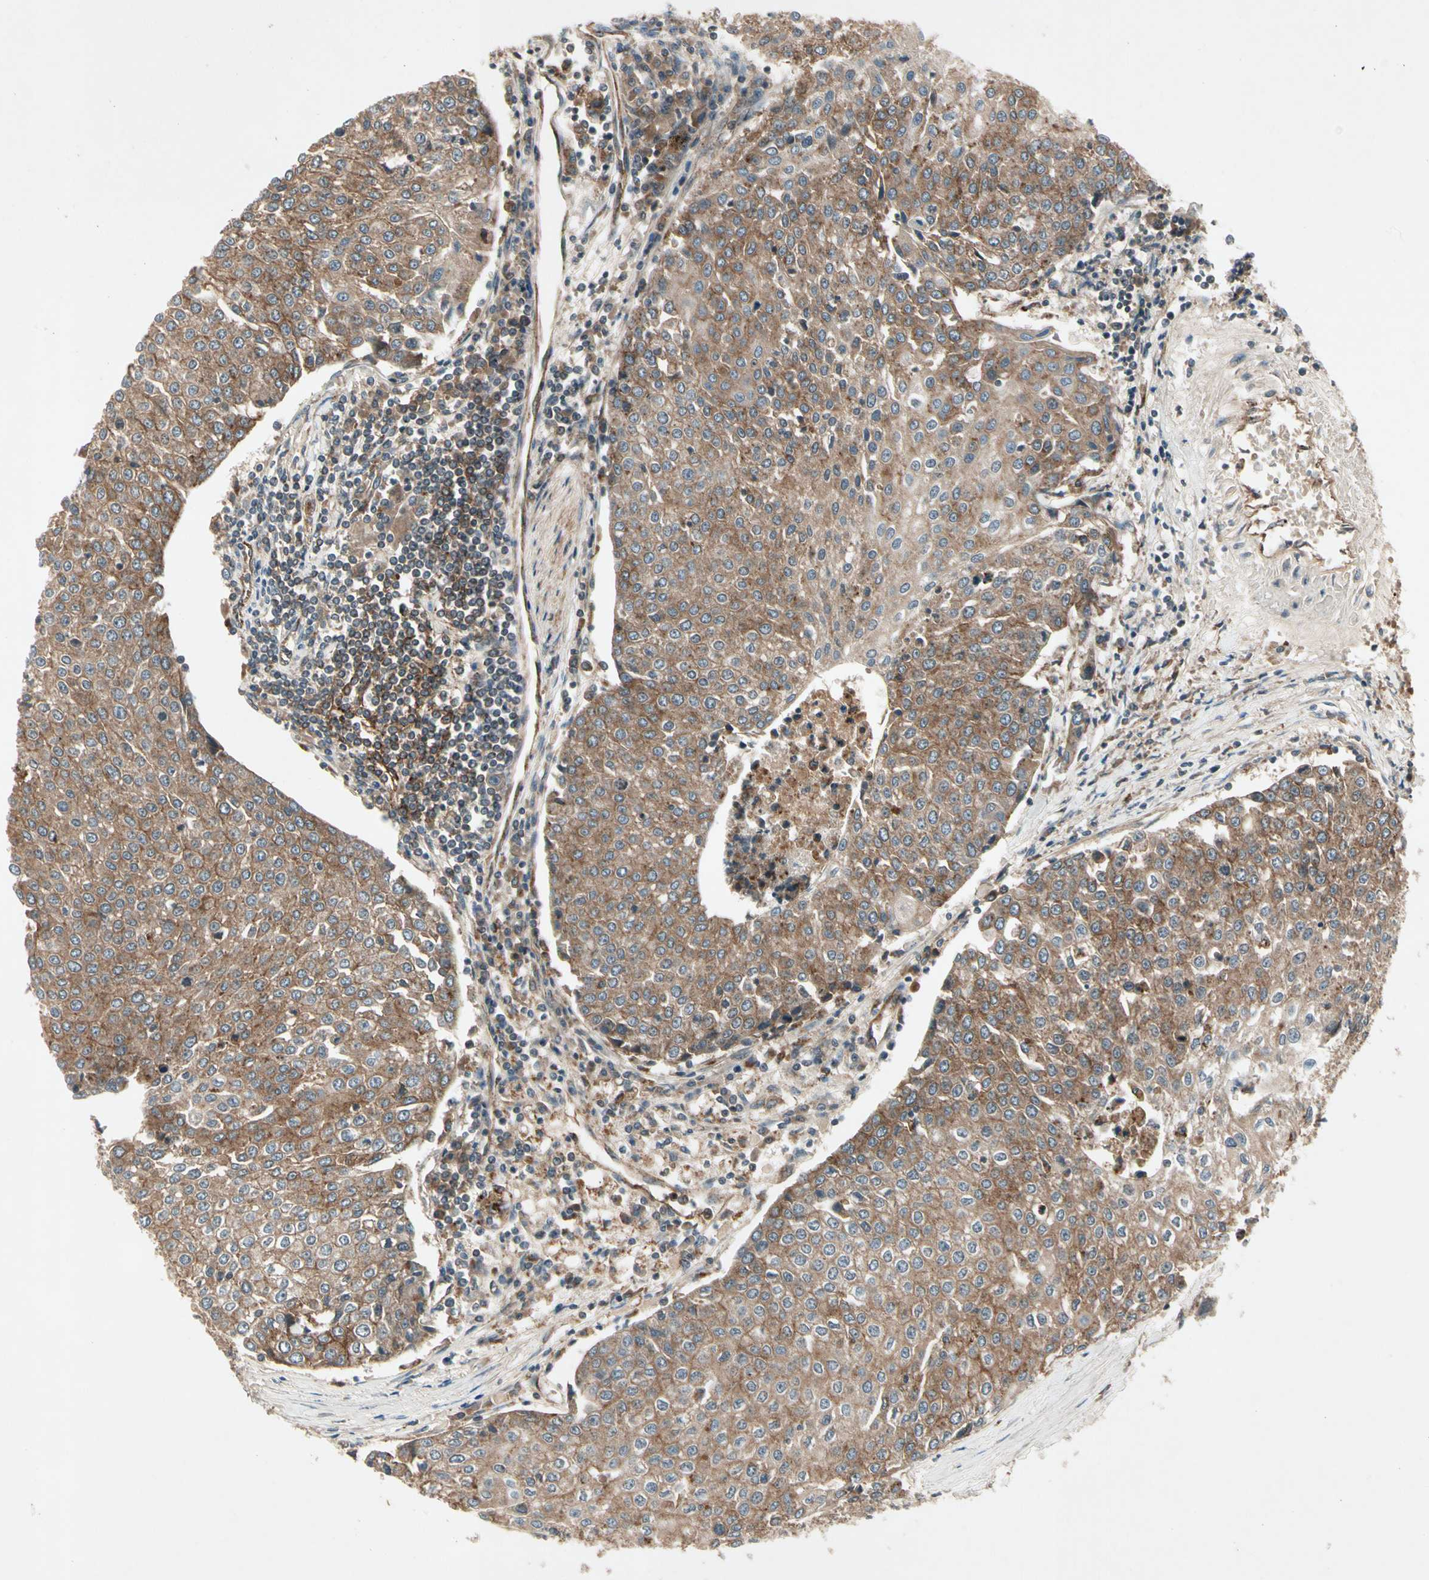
{"staining": {"intensity": "moderate", "quantity": ">75%", "location": "cytoplasmic/membranous"}, "tissue": "urothelial cancer", "cell_type": "Tumor cells", "image_type": "cancer", "snomed": [{"axis": "morphology", "description": "Urothelial carcinoma, High grade"}, {"axis": "topography", "description": "Urinary bladder"}], "caption": "Protein staining exhibits moderate cytoplasmic/membranous expression in approximately >75% of tumor cells in high-grade urothelial carcinoma.", "gene": "FLOT1", "patient": {"sex": "female", "age": 85}}